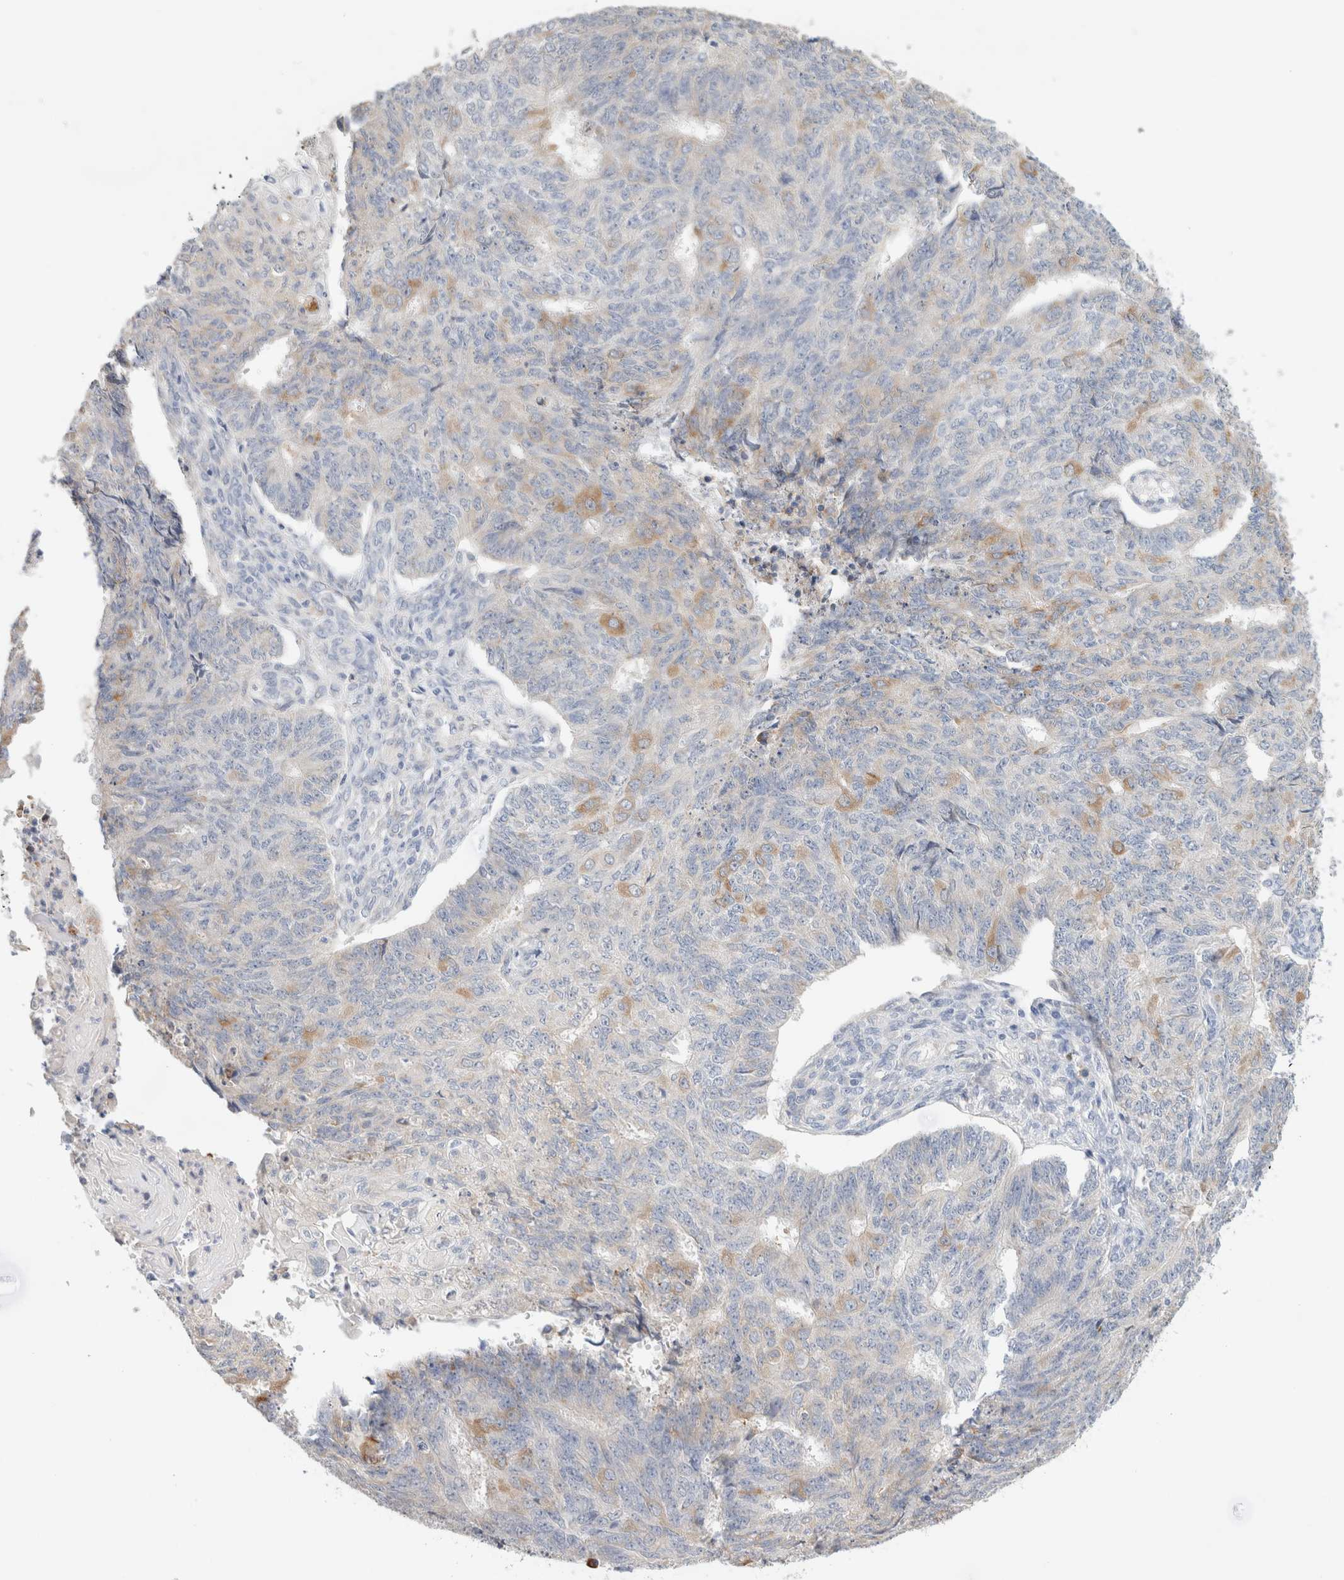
{"staining": {"intensity": "weak", "quantity": "<25%", "location": "cytoplasmic/membranous"}, "tissue": "endometrial cancer", "cell_type": "Tumor cells", "image_type": "cancer", "snomed": [{"axis": "morphology", "description": "Adenocarcinoma, NOS"}, {"axis": "topography", "description": "Endometrium"}], "caption": "A micrograph of endometrial adenocarcinoma stained for a protein exhibits no brown staining in tumor cells.", "gene": "GADD45G", "patient": {"sex": "female", "age": 32}}